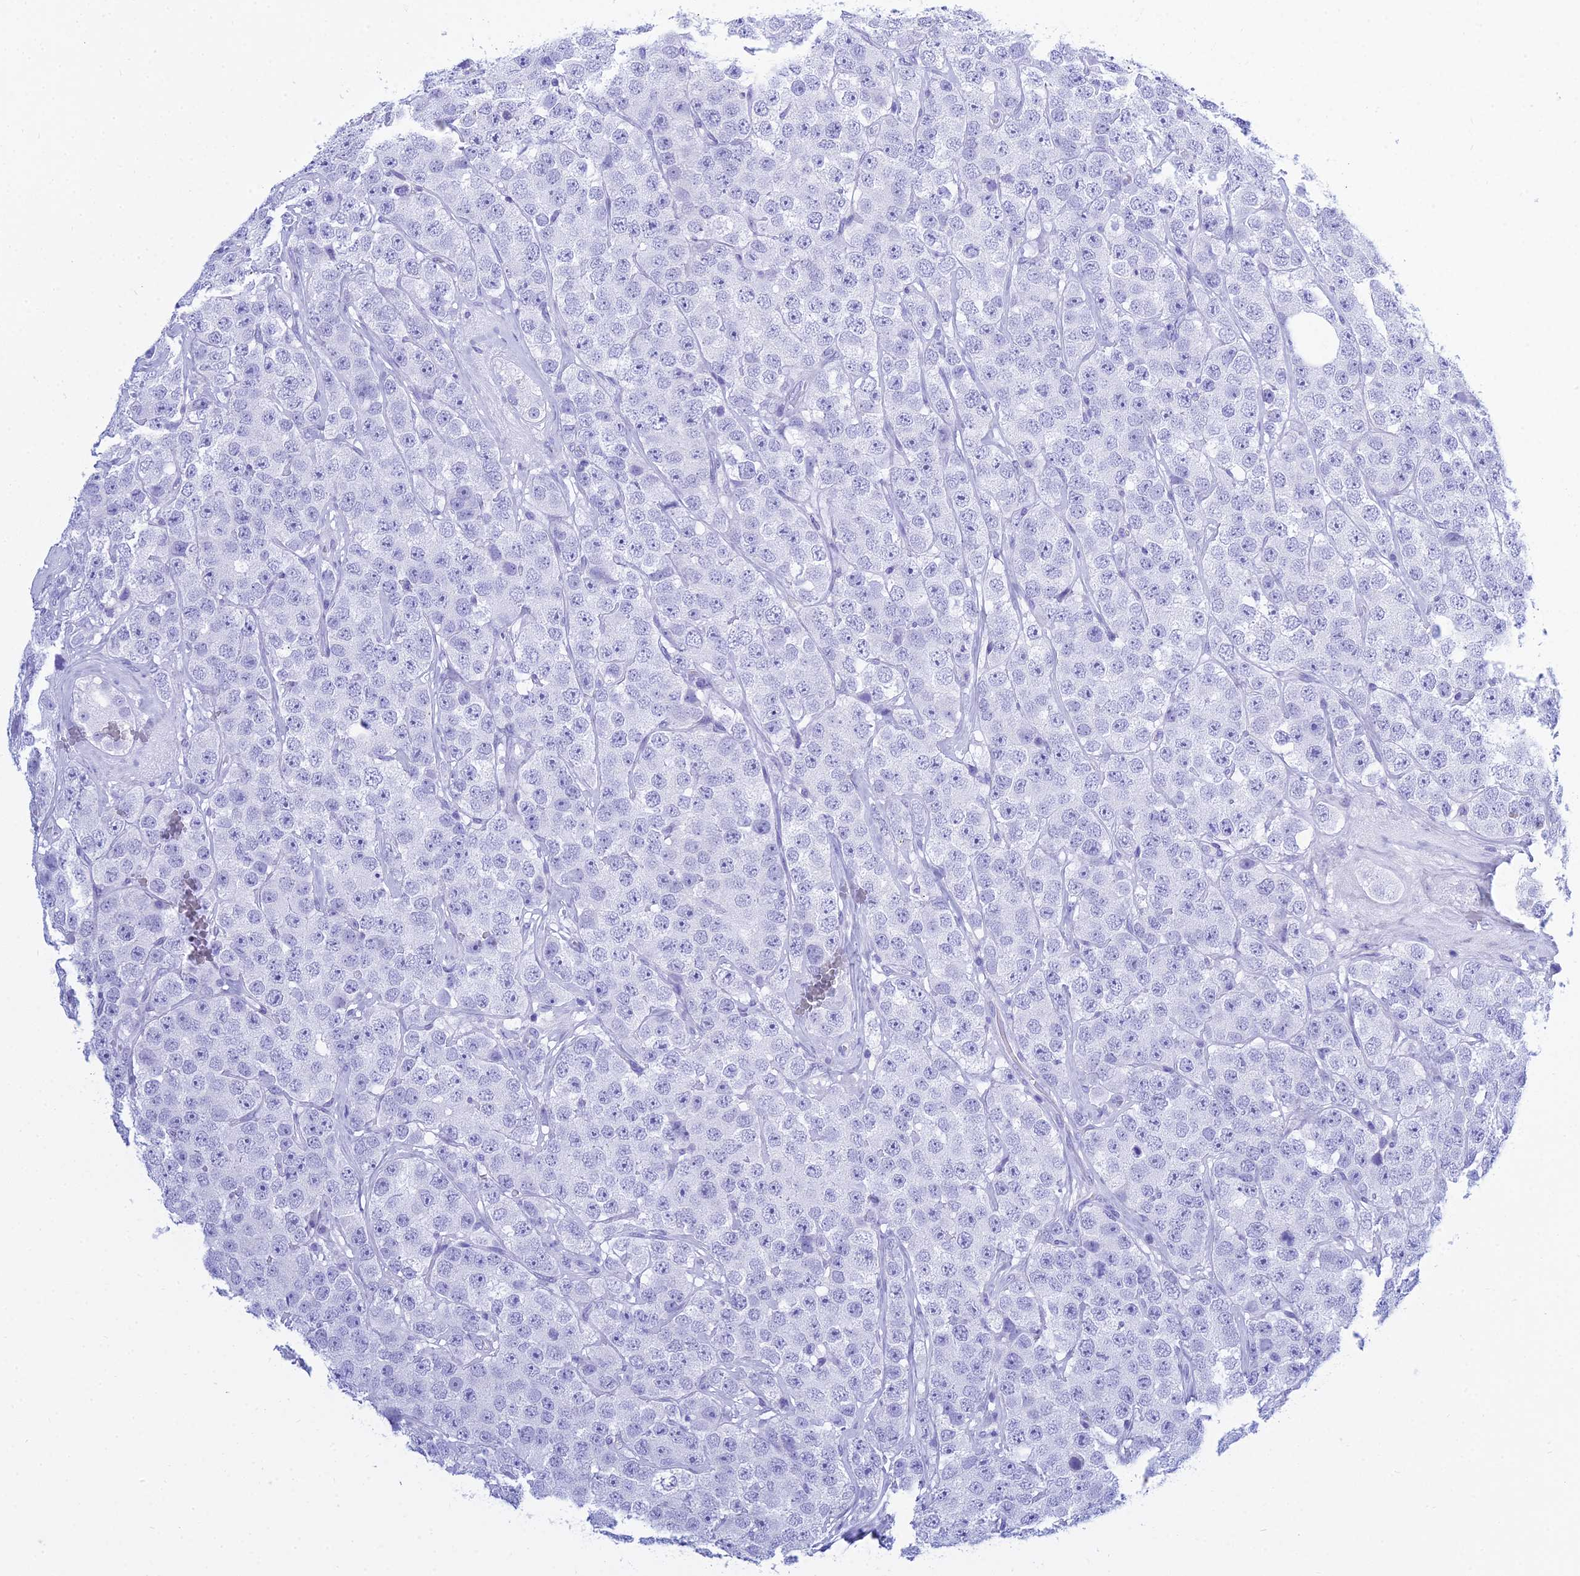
{"staining": {"intensity": "negative", "quantity": "none", "location": "none"}, "tissue": "testis cancer", "cell_type": "Tumor cells", "image_type": "cancer", "snomed": [{"axis": "morphology", "description": "Seminoma, NOS"}, {"axis": "topography", "description": "Testis"}], "caption": "Immunohistochemistry (IHC) micrograph of testis cancer stained for a protein (brown), which demonstrates no staining in tumor cells. (DAB immunohistochemistry (IHC) with hematoxylin counter stain).", "gene": "PATE4", "patient": {"sex": "male", "age": 28}}